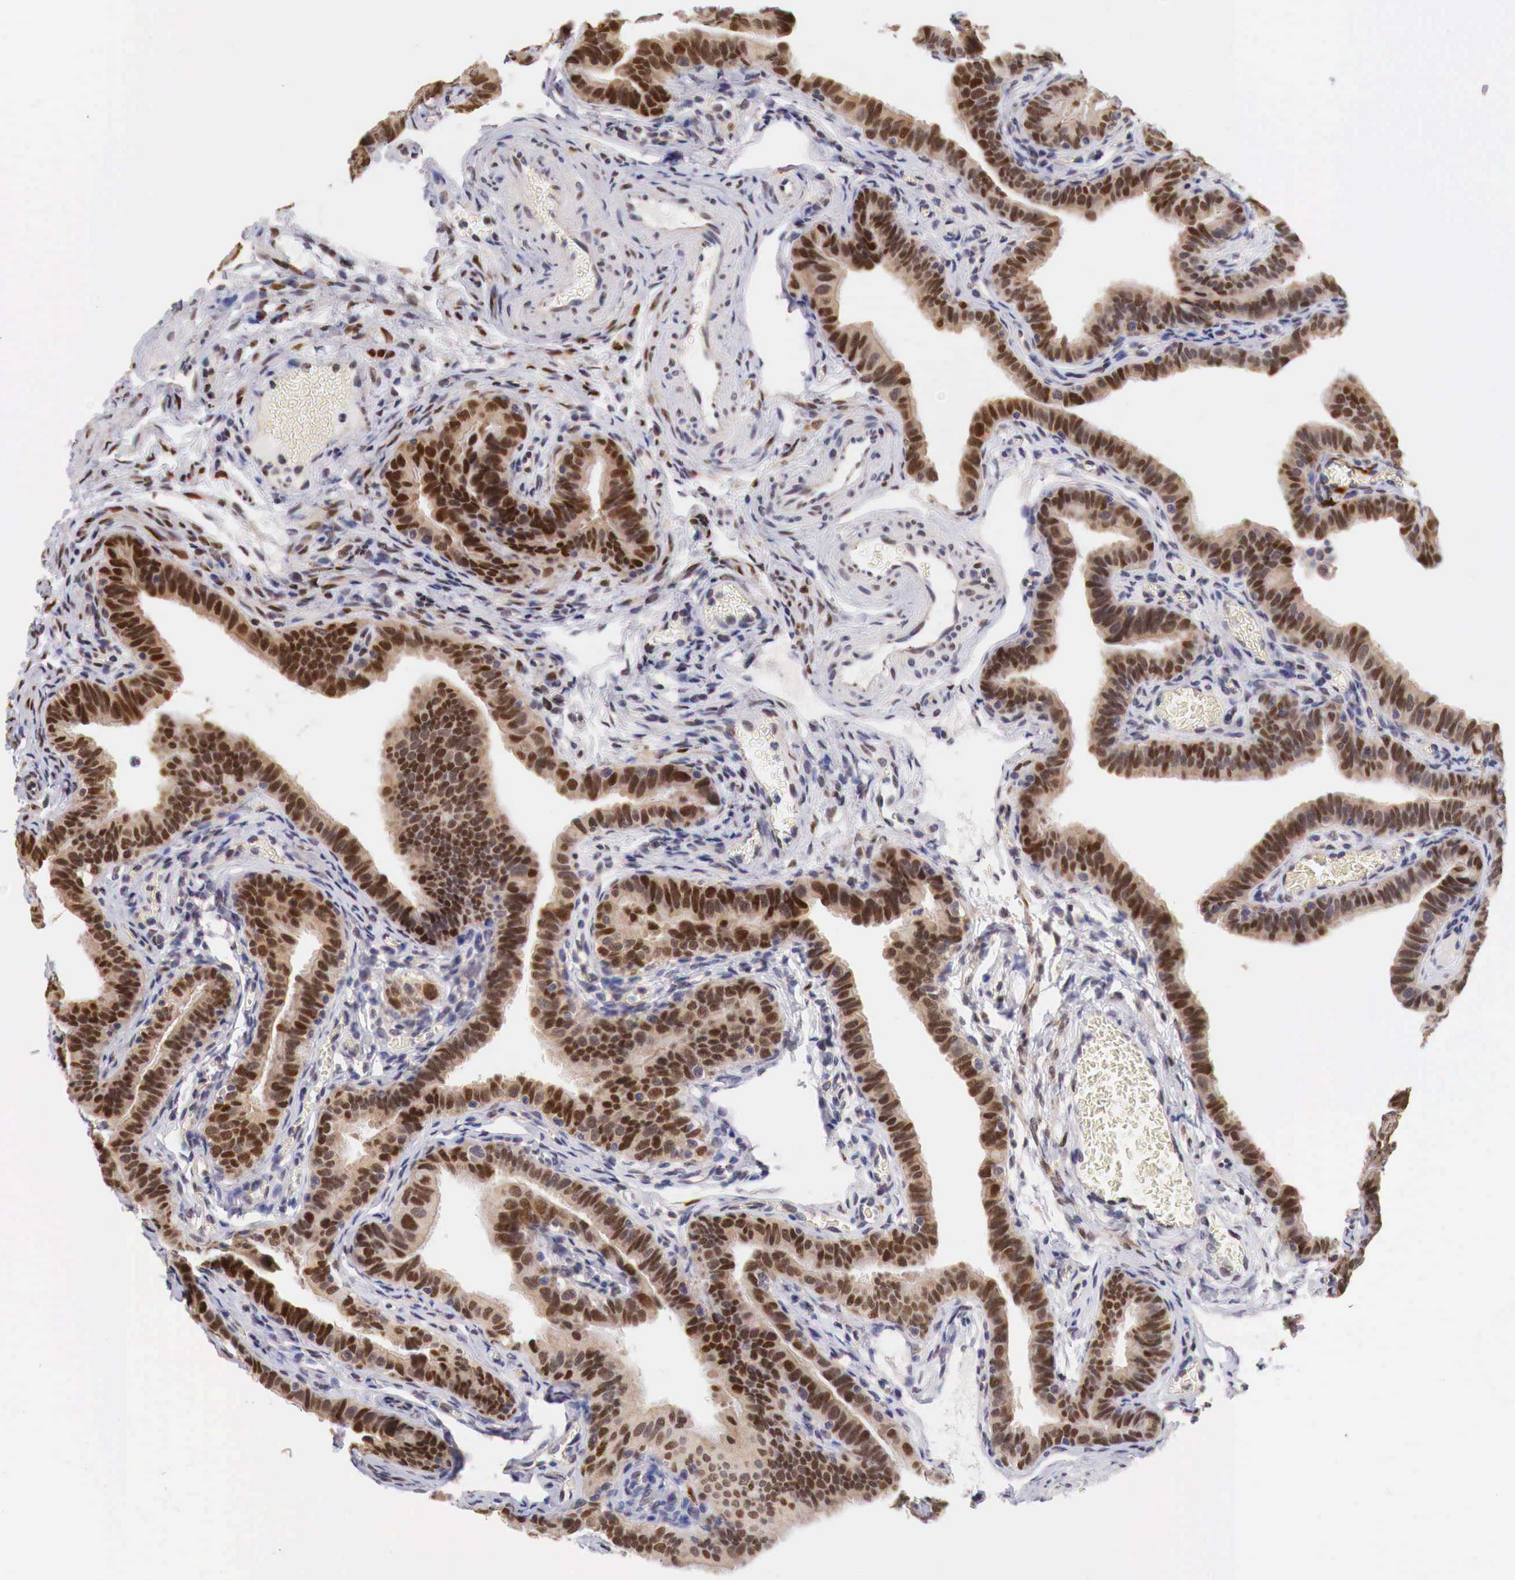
{"staining": {"intensity": "strong", "quantity": ">75%", "location": "cytoplasmic/membranous,nuclear"}, "tissue": "fallopian tube", "cell_type": "Glandular cells", "image_type": "normal", "snomed": [{"axis": "morphology", "description": "Normal tissue, NOS"}, {"axis": "topography", "description": "Vagina"}, {"axis": "topography", "description": "Fallopian tube"}], "caption": "Fallopian tube stained with DAB immunohistochemistry (IHC) demonstrates high levels of strong cytoplasmic/membranous,nuclear staining in about >75% of glandular cells.", "gene": "PABIR2", "patient": {"sex": "female", "age": 38}}